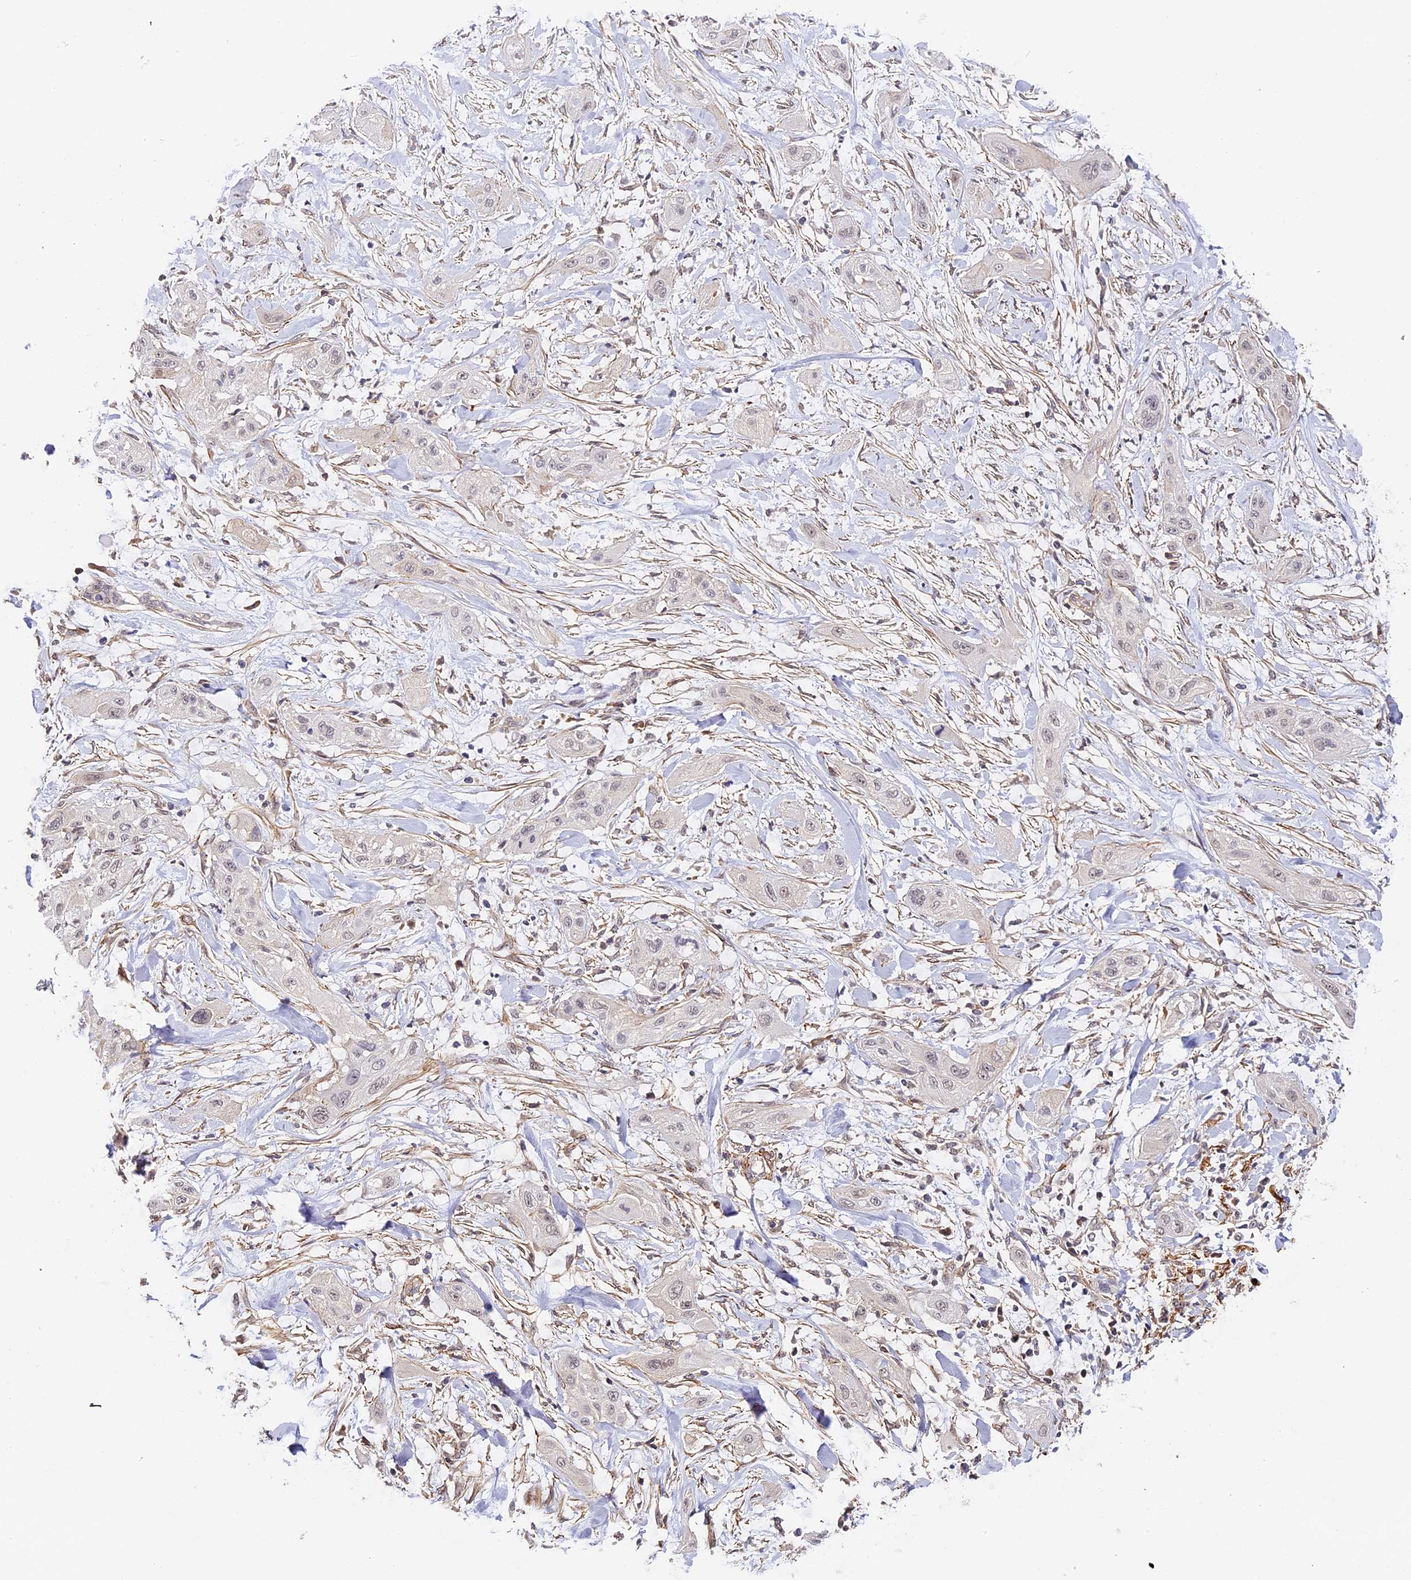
{"staining": {"intensity": "negative", "quantity": "none", "location": "none"}, "tissue": "lung cancer", "cell_type": "Tumor cells", "image_type": "cancer", "snomed": [{"axis": "morphology", "description": "Squamous cell carcinoma, NOS"}, {"axis": "topography", "description": "Lung"}], "caption": "IHC histopathology image of neoplastic tissue: human lung squamous cell carcinoma stained with DAB shows no significant protein positivity in tumor cells.", "gene": "IMPACT", "patient": {"sex": "female", "age": 47}}